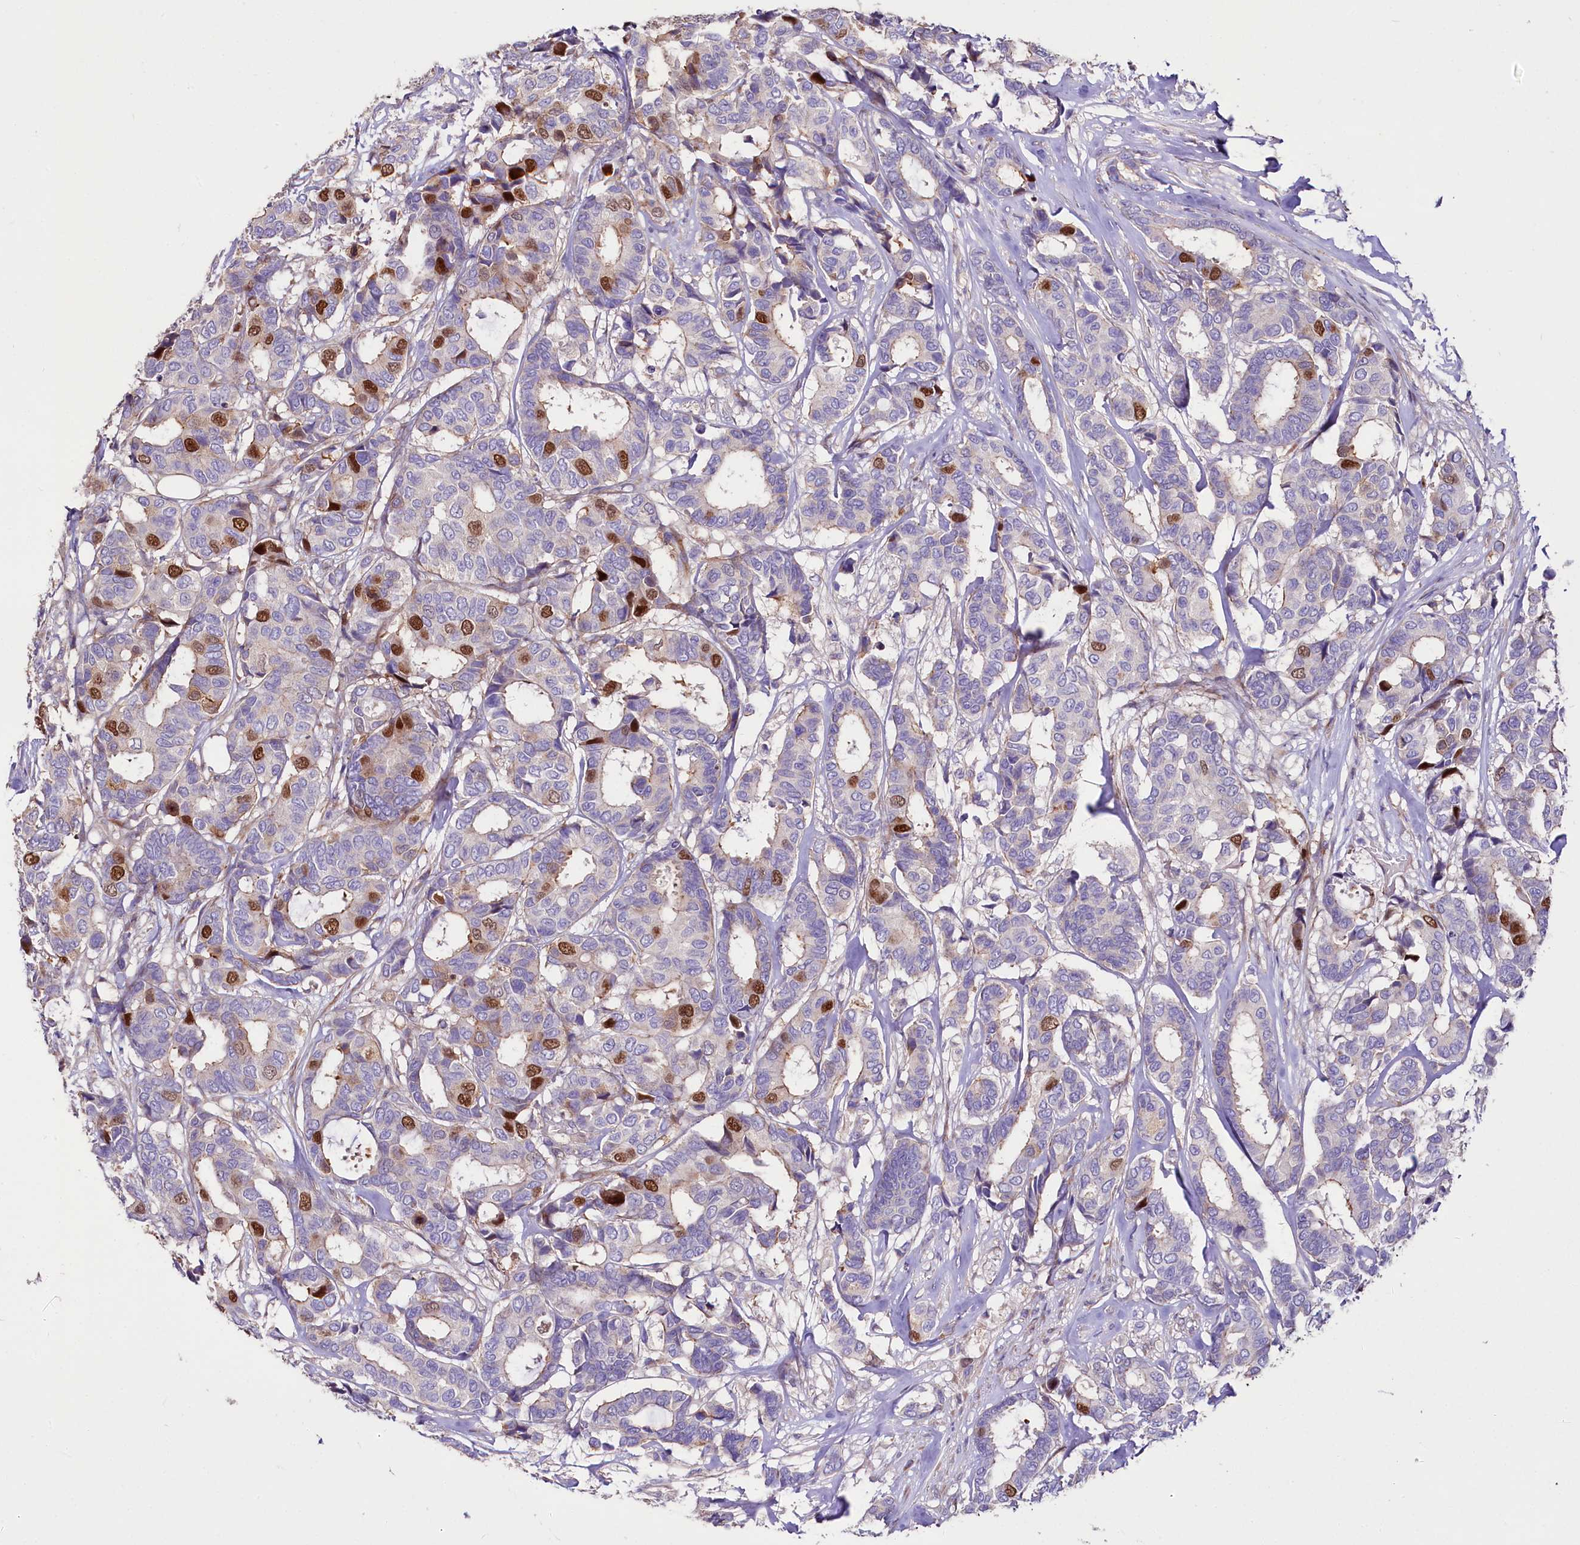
{"staining": {"intensity": "strong", "quantity": "<25%", "location": "nuclear"}, "tissue": "breast cancer", "cell_type": "Tumor cells", "image_type": "cancer", "snomed": [{"axis": "morphology", "description": "Duct carcinoma"}, {"axis": "topography", "description": "Breast"}], "caption": "Approximately <25% of tumor cells in human intraductal carcinoma (breast) show strong nuclear protein expression as visualized by brown immunohistochemical staining.", "gene": "WNT8A", "patient": {"sex": "female", "age": 87}}